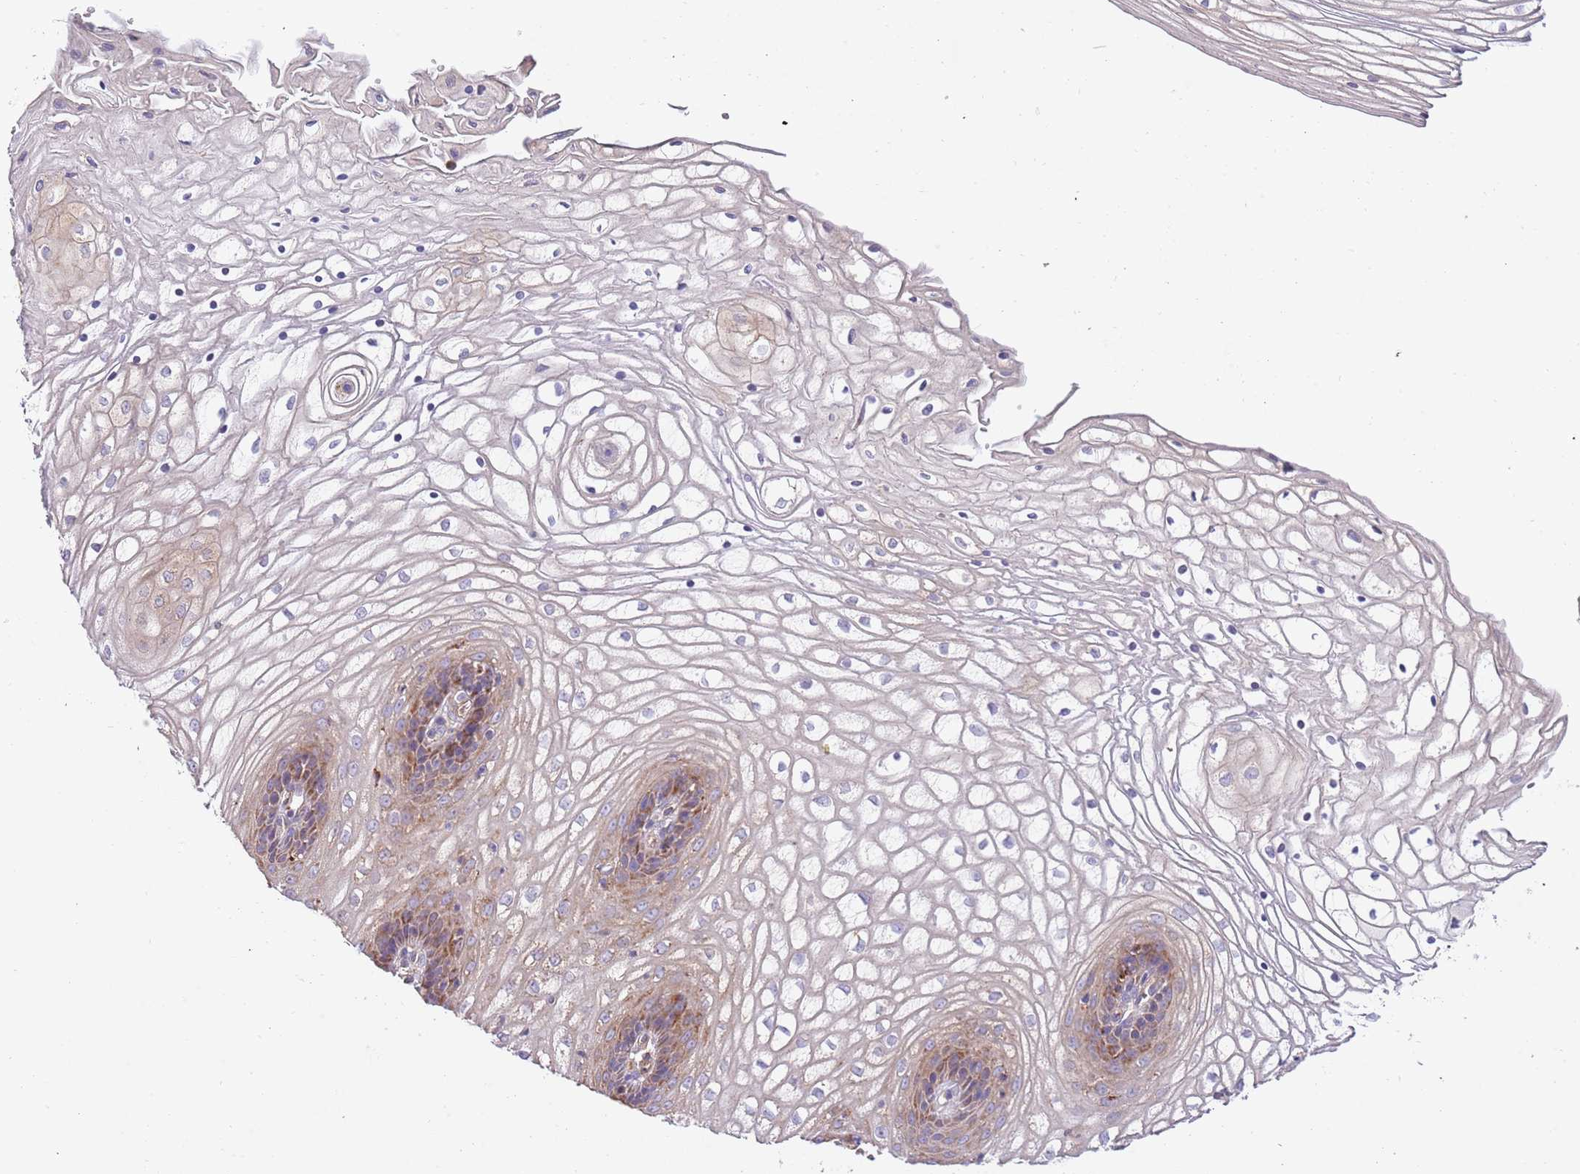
{"staining": {"intensity": "strong", "quantity": "<25%", "location": "cytoplasmic/membranous"}, "tissue": "vagina", "cell_type": "Squamous epithelial cells", "image_type": "normal", "snomed": [{"axis": "morphology", "description": "Normal tissue, NOS"}, {"axis": "topography", "description": "Vagina"}], "caption": "Strong cytoplasmic/membranous staining for a protein is identified in approximately <25% of squamous epithelial cells of unremarkable vagina using IHC.", "gene": "DOCK6", "patient": {"sex": "female", "age": 34}}